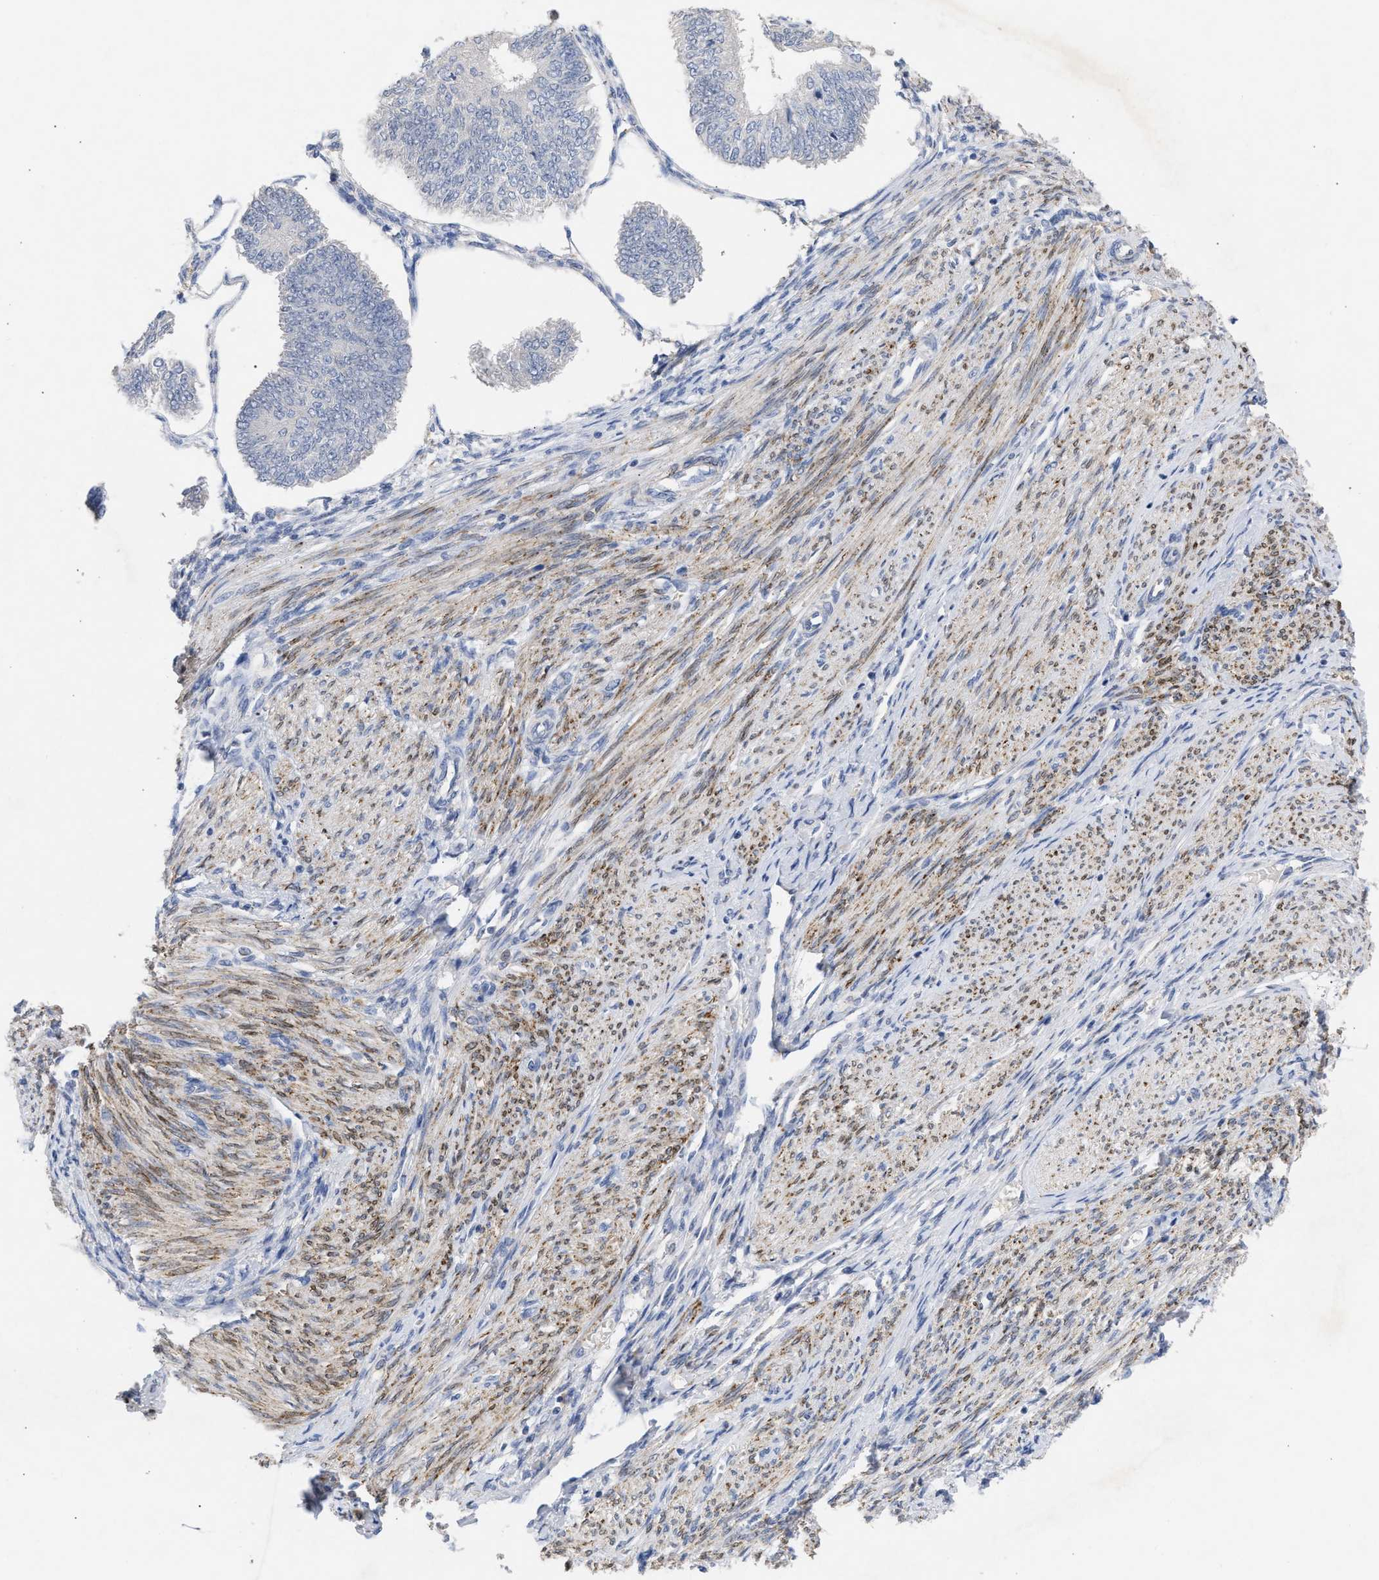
{"staining": {"intensity": "negative", "quantity": "none", "location": "none"}, "tissue": "endometrial cancer", "cell_type": "Tumor cells", "image_type": "cancer", "snomed": [{"axis": "morphology", "description": "Adenocarcinoma, NOS"}, {"axis": "topography", "description": "Endometrium"}], "caption": "High magnification brightfield microscopy of endometrial cancer stained with DAB (3,3'-diaminobenzidine) (brown) and counterstained with hematoxylin (blue): tumor cells show no significant positivity. The staining was performed using DAB to visualize the protein expression in brown, while the nuclei were stained in blue with hematoxylin (Magnification: 20x).", "gene": "SELENOM", "patient": {"sex": "female", "age": 58}}